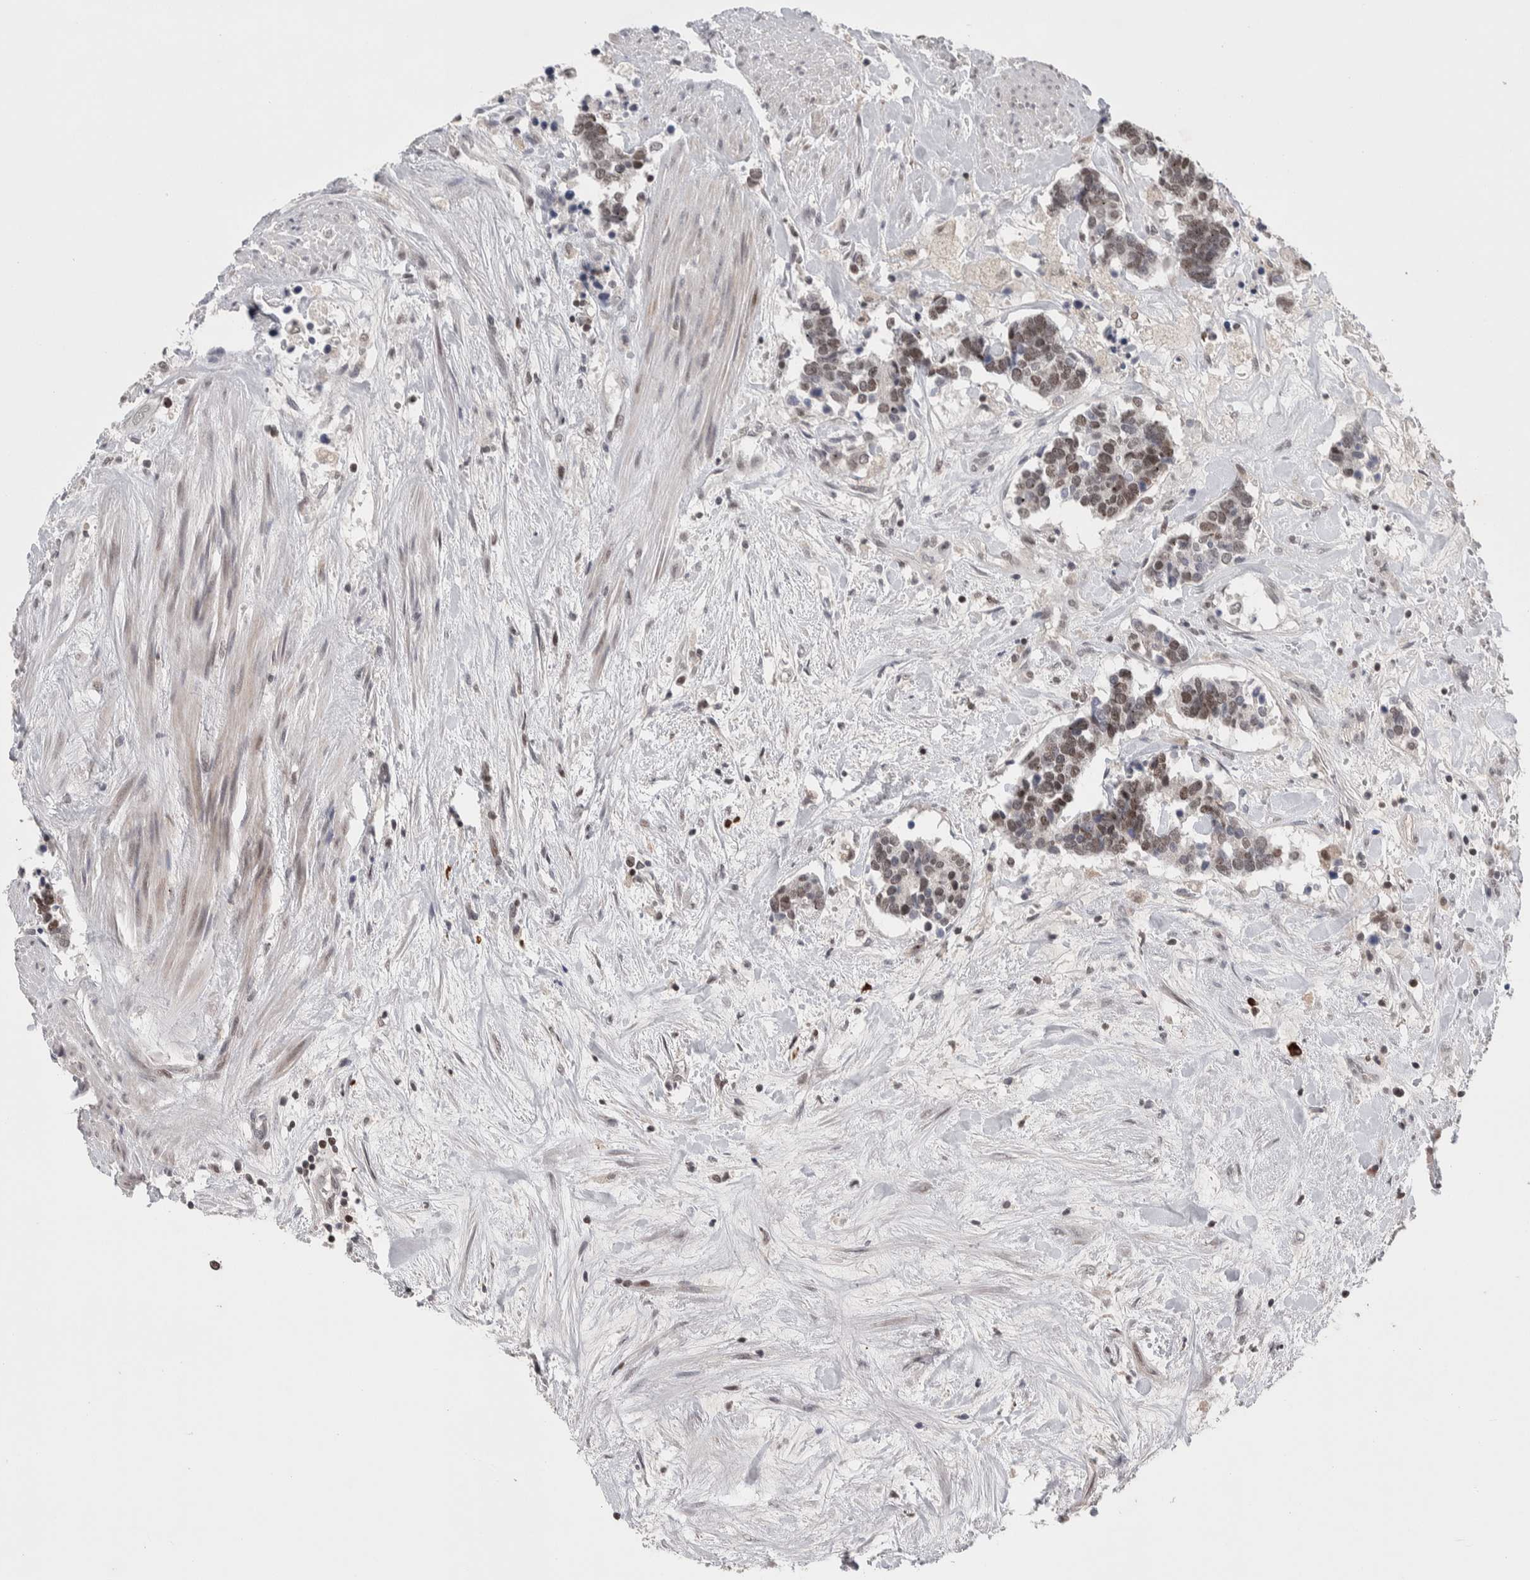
{"staining": {"intensity": "weak", "quantity": ">75%", "location": "nuclear"}, "tissue": "carcinoid", "cell_type": "Tumor cells", "image_type": "cancer", "snomed": [{"axis": "morphology", "description": "Carcinoma, NOS"}, {"axis": "morphology", "description": "Carcinoid, malignant, NOS"}, {"axis": "topography", "description": "Urinary bladder"}], "caption": "Carcinoid stained with a brown dye demonstrates weak nuclear positive expression in about >75% of tumor cells.", "gene": "ZNF592", "patient": {"sex": "male", "age": 57}}